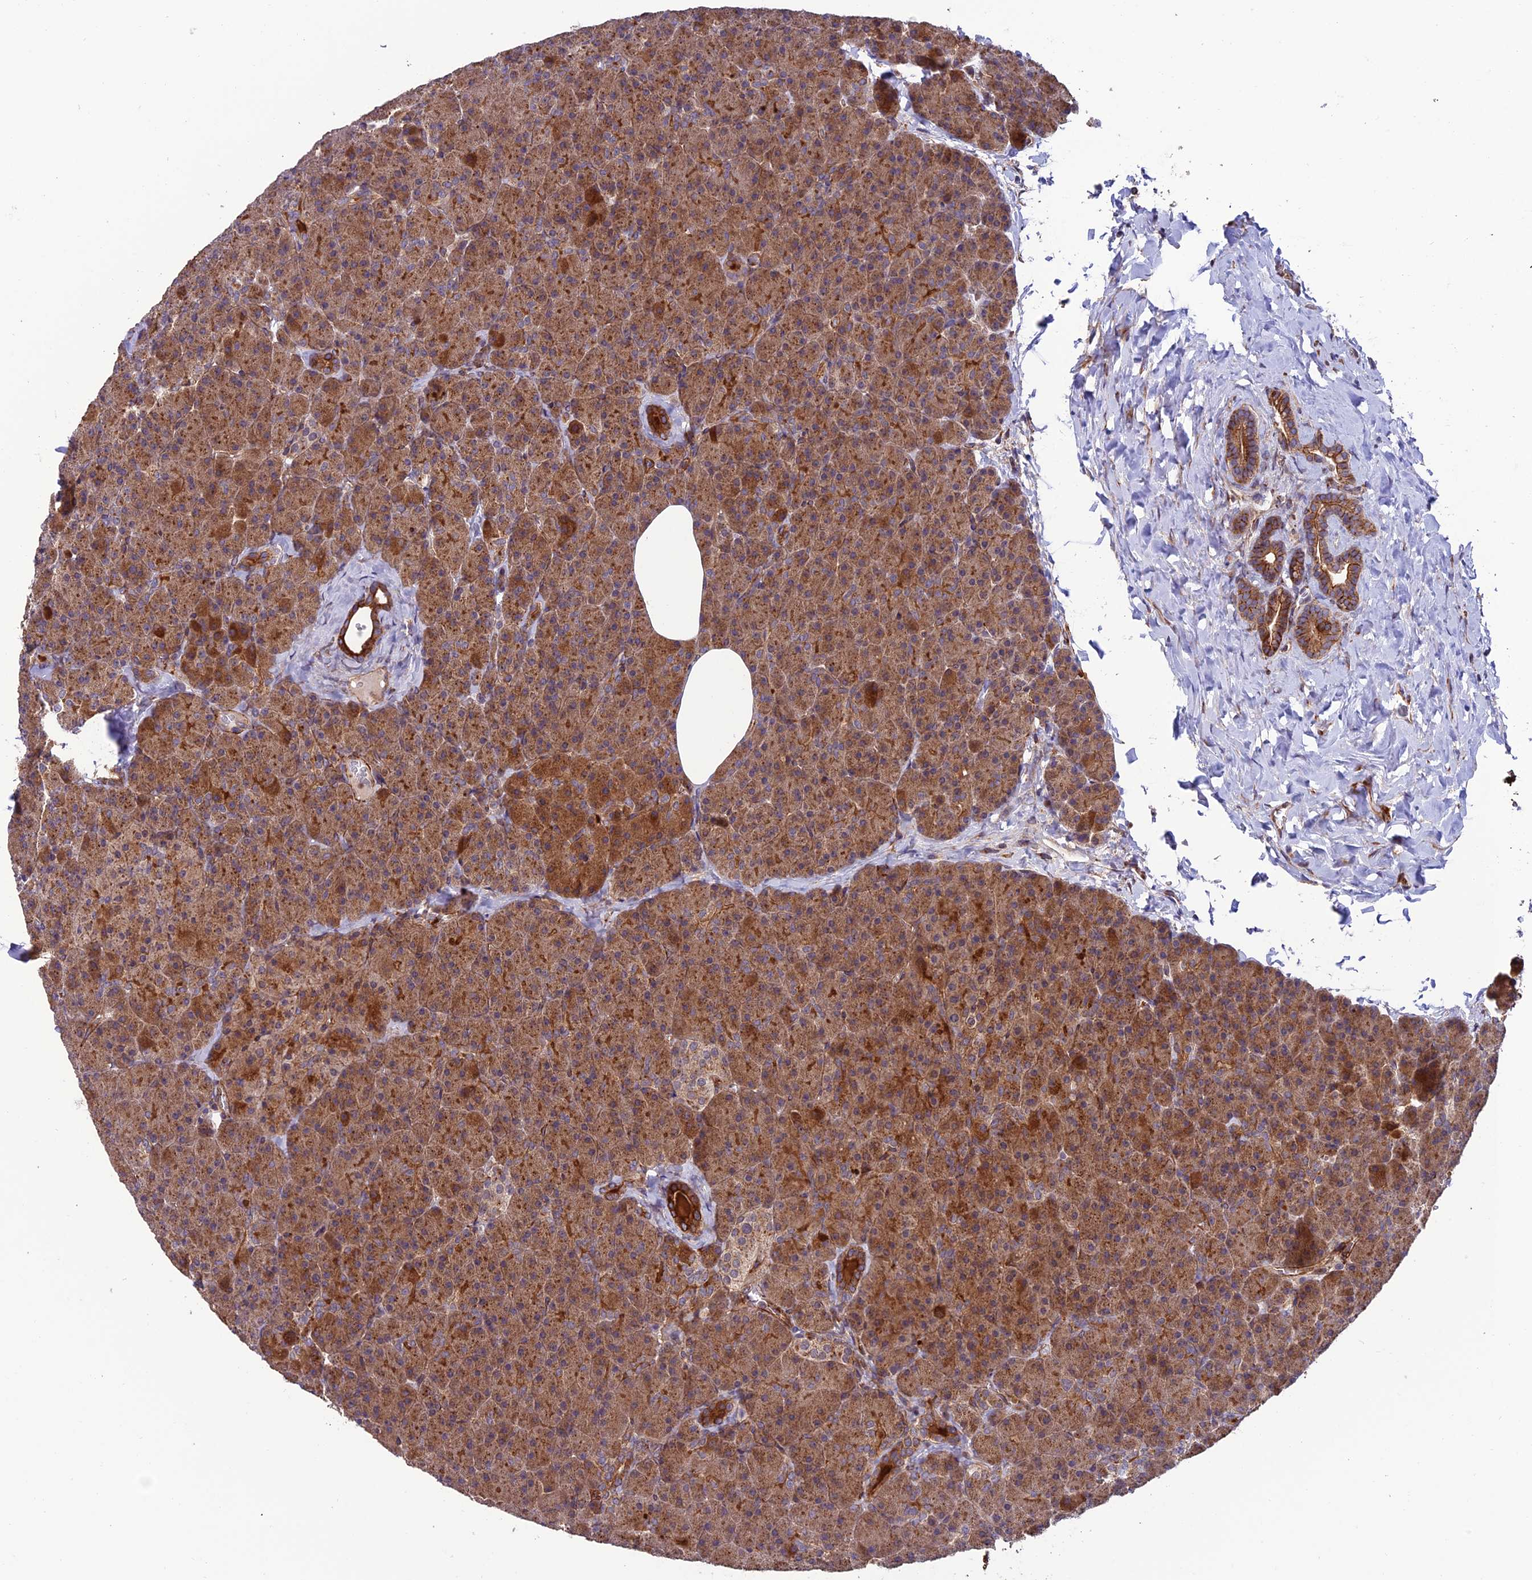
{"staining": {"intensity": "moderate", "quantity": ">75%", "location": "cytoplasmic/membranous"}, "tissue": "pancreas", "cell_type": "Exocrine glandular cells", "image_type": "normal", "snomed": [{"axis": "morphology", "description": "Normal tissue, NOS"}, {"axis": "morphology", "description": "Carcinoid, malignant, NOS"}, {"axis": "topography", "description": "Pancreas"}], "caption": "Pancreas stained for a protein exhibits moderate cytoplasmic/membranous positivity in exocrine glandular cells. Using DAB (3,3'-diaminobenzidine) (brown) and hematoxylin (blue) stains, captured at high magnification using brightfield microscopy.", "gene": "TNIP3", "patient": {"sex": "female", "age": 35}}